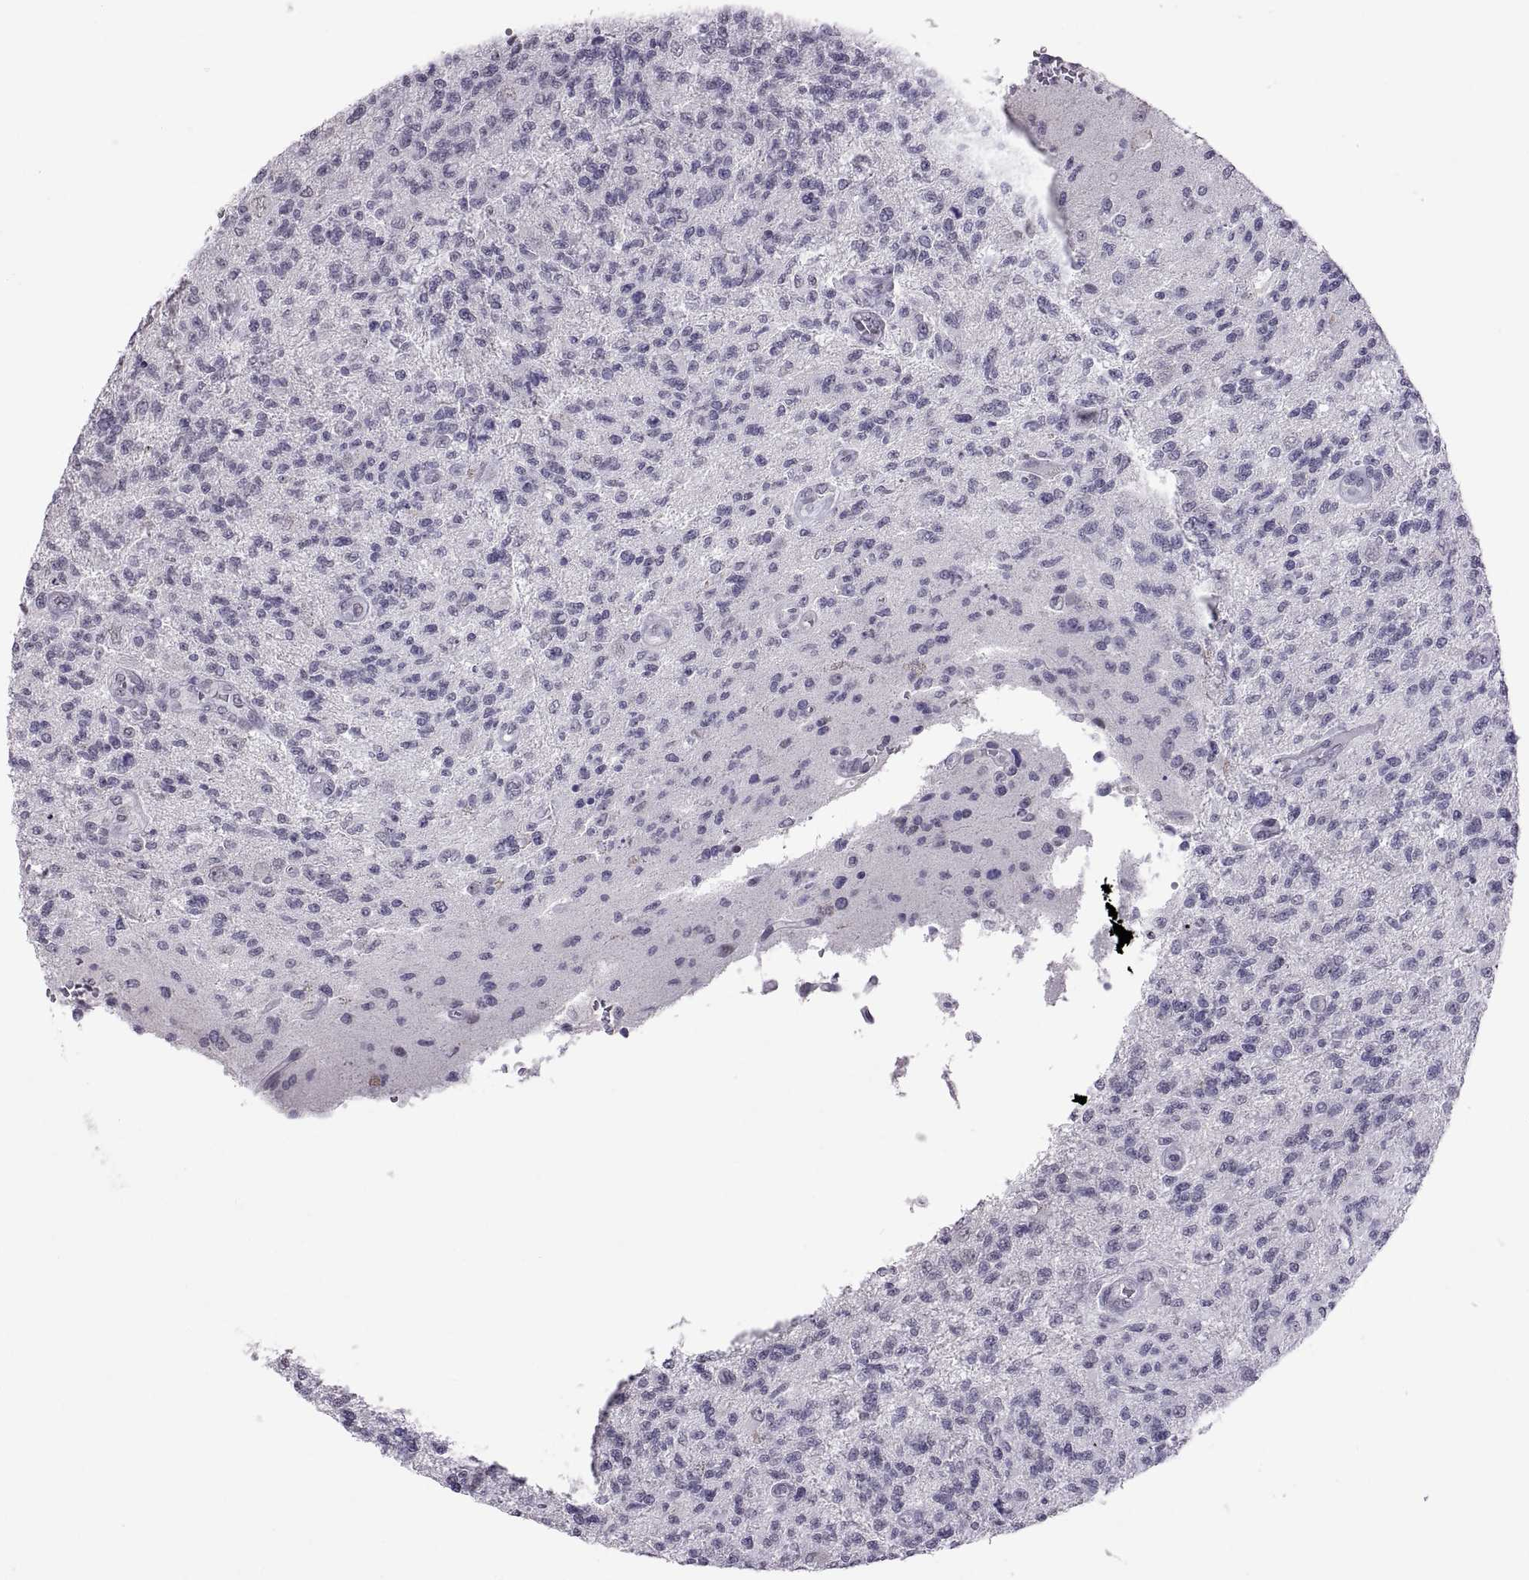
{"staining": {"intensity": "negative", "quantity": "none", "location": "none"}, "tissue": "glioma", "cell_type": "Tumor cells", "image_type": "cancer", "snomed": [{"axis": "morphology", "description": "Glioma, malignant, High grade"}, {"axis": "topography", "description": "Brain"}], "caption": "High magnification brightfield microscopy of high-grade glioma (malignant) stained with DAB (3,3'-diaminobenzidine) (brown) and counterstained with hematoxylin (blue): tumor cells show no significant positivity. (DAB IHC visualized using brightfield microscopy, high magnification).", "gene": "KRT77", "patient": {"sex": "male", "age": 56}}